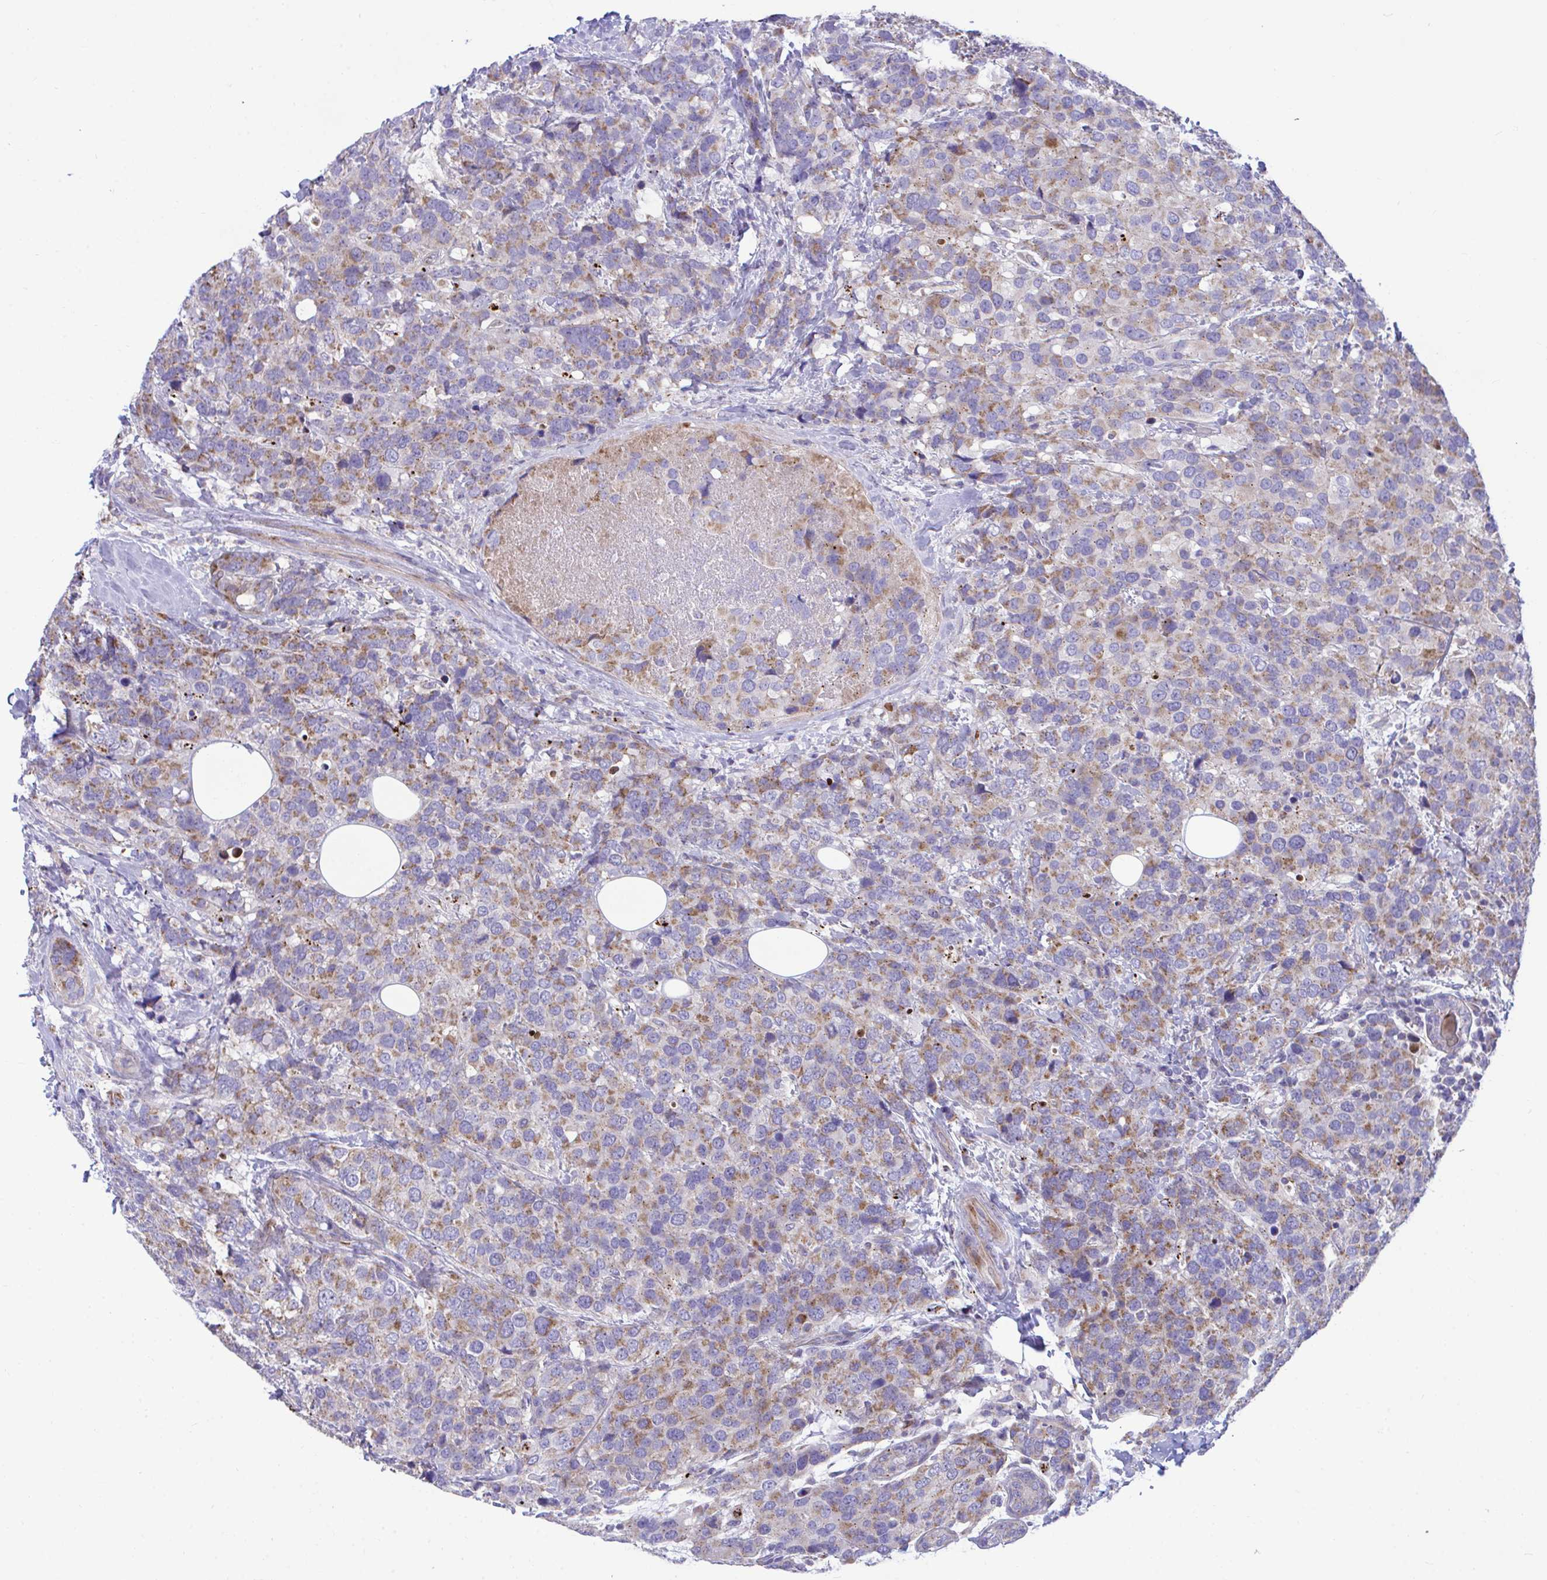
{"staining": {"intensity": "moderate", "quantity": ">75%", "location": "cytoplasmic/membranous"}, "tissue": "breast cancer", "cell_type": "Tumor cells", "image_type": "cancer", "snomed": [{"axis": "morphology", "description": "Lobular carcinoma"}, {"axis": "topography", "description": "Breast"}], "caption": "DAB (3,3'-diaminobenzidine) immunohistochemical staining of breast lobular carcinoma shows moderate cytoplasmic/membranous protein staining in about >75% of tumor cells. (DAB = brown stain, brightfield microscopy at high magnification).", "gene": "MRPS16", "patient": {"sex": "female", "age": 59}}